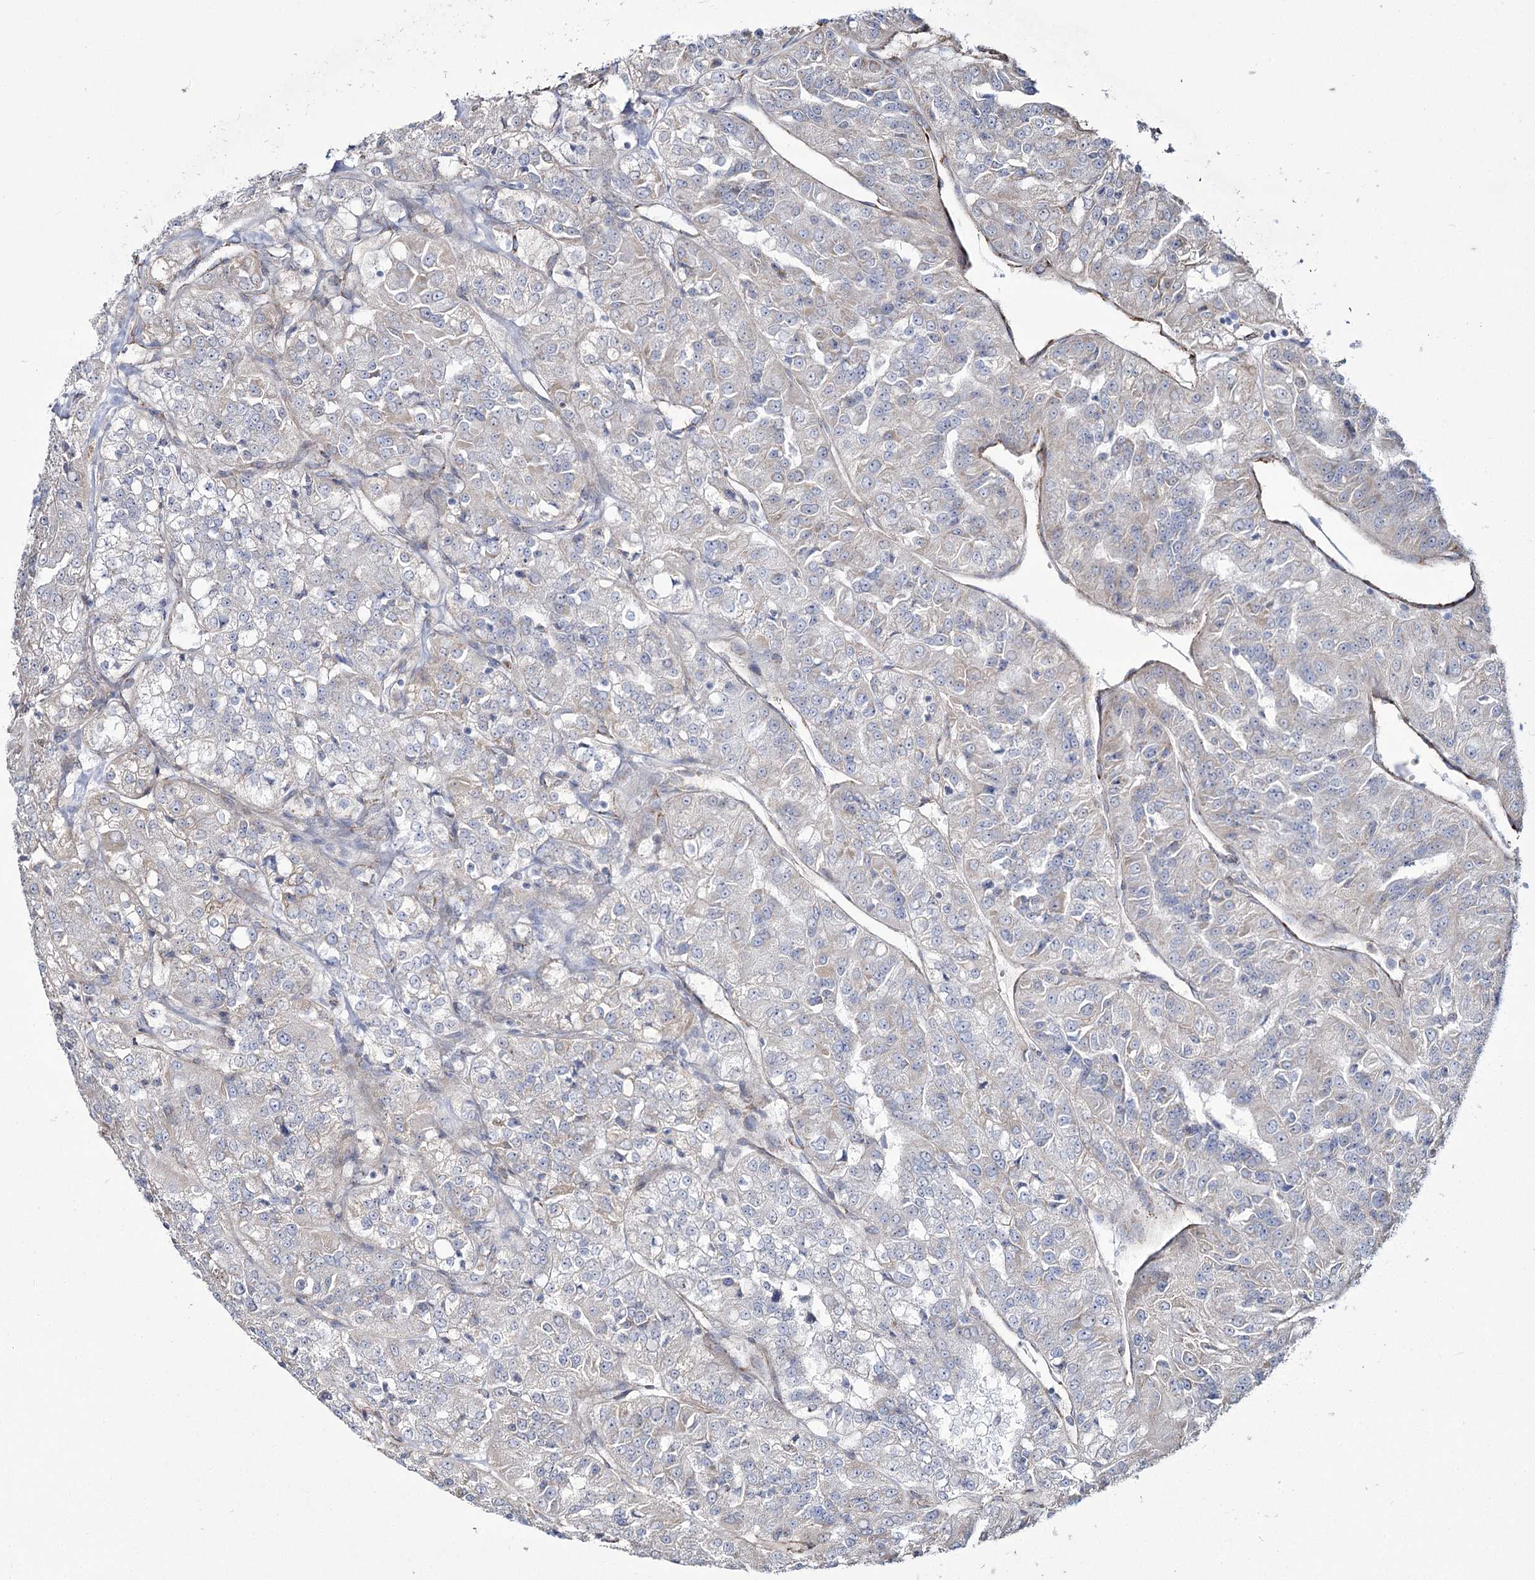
{"staining": {"intensity": "negative", "quantity": "none", "location": "none"}, "tissue": "renal cancer", "cell_type": "Tumor cells", "image_type": "cancer", "snomed": [{"axis": "morphology", "description": "Adenocarcinoma, NOS"}, {"axis": "topography", "description": "Kidney"}], "caption": "Immunohistochemistry (IHC) of human renal adenocarcinoma shows no staining in tumor cells.", "gene": "ME3", "patient": {"sex": "female", "age": 63}}